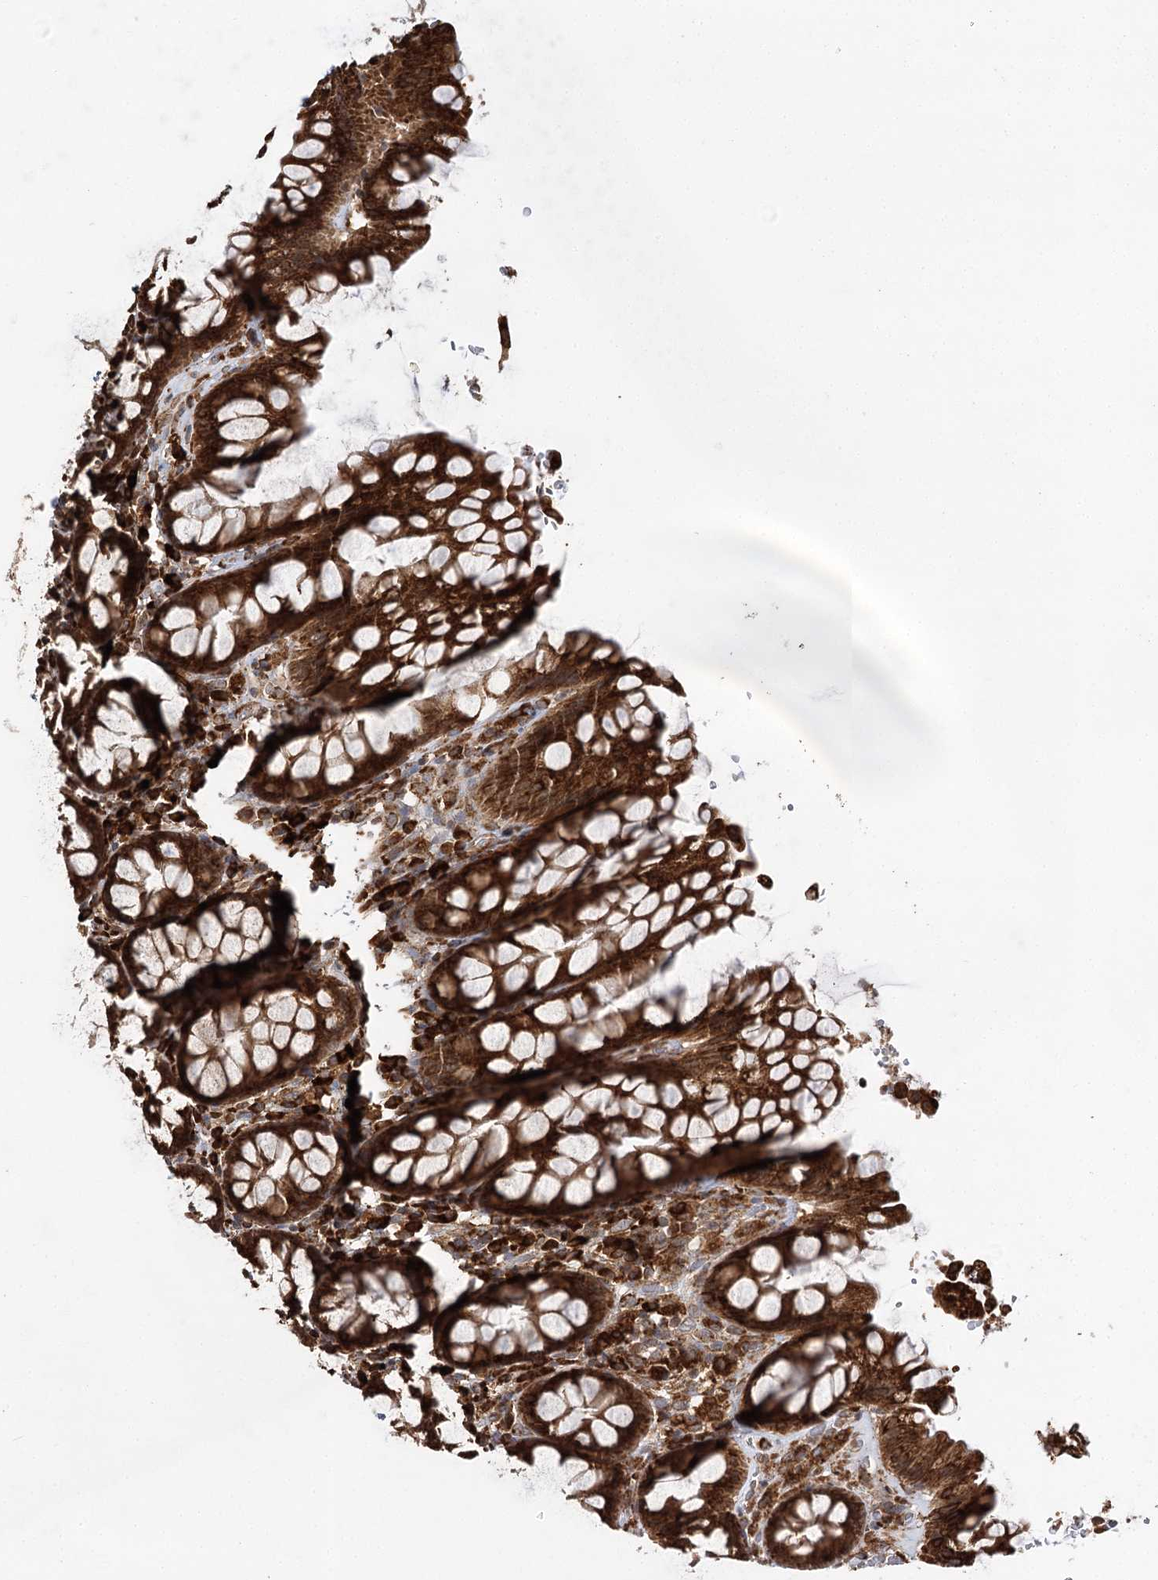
{"staining": {"intensity": "strong", "quantity": ">75%", "location": "cytoplasmic/membranous"}, "tissue": "rectum", "cell_type": "Glandular cells", "image_type": "normal", "snomed": [{"axis": "morphology", "description": "Normal tissue, NOS"}, {"axis": "topography", "description": "Rectum"}], "caption": "Immunohistochemical staining of normal human rectum shows strong cytoplasmic/membranous protein staining in about >75% of glandular cells. The staining is performed using DAB brown chromogen to label protein expression. The nuclei are counter-stained blue using hematoxylin.", "gene": "DNAJB14", "patient": {"sex": "male", "age": 64}}